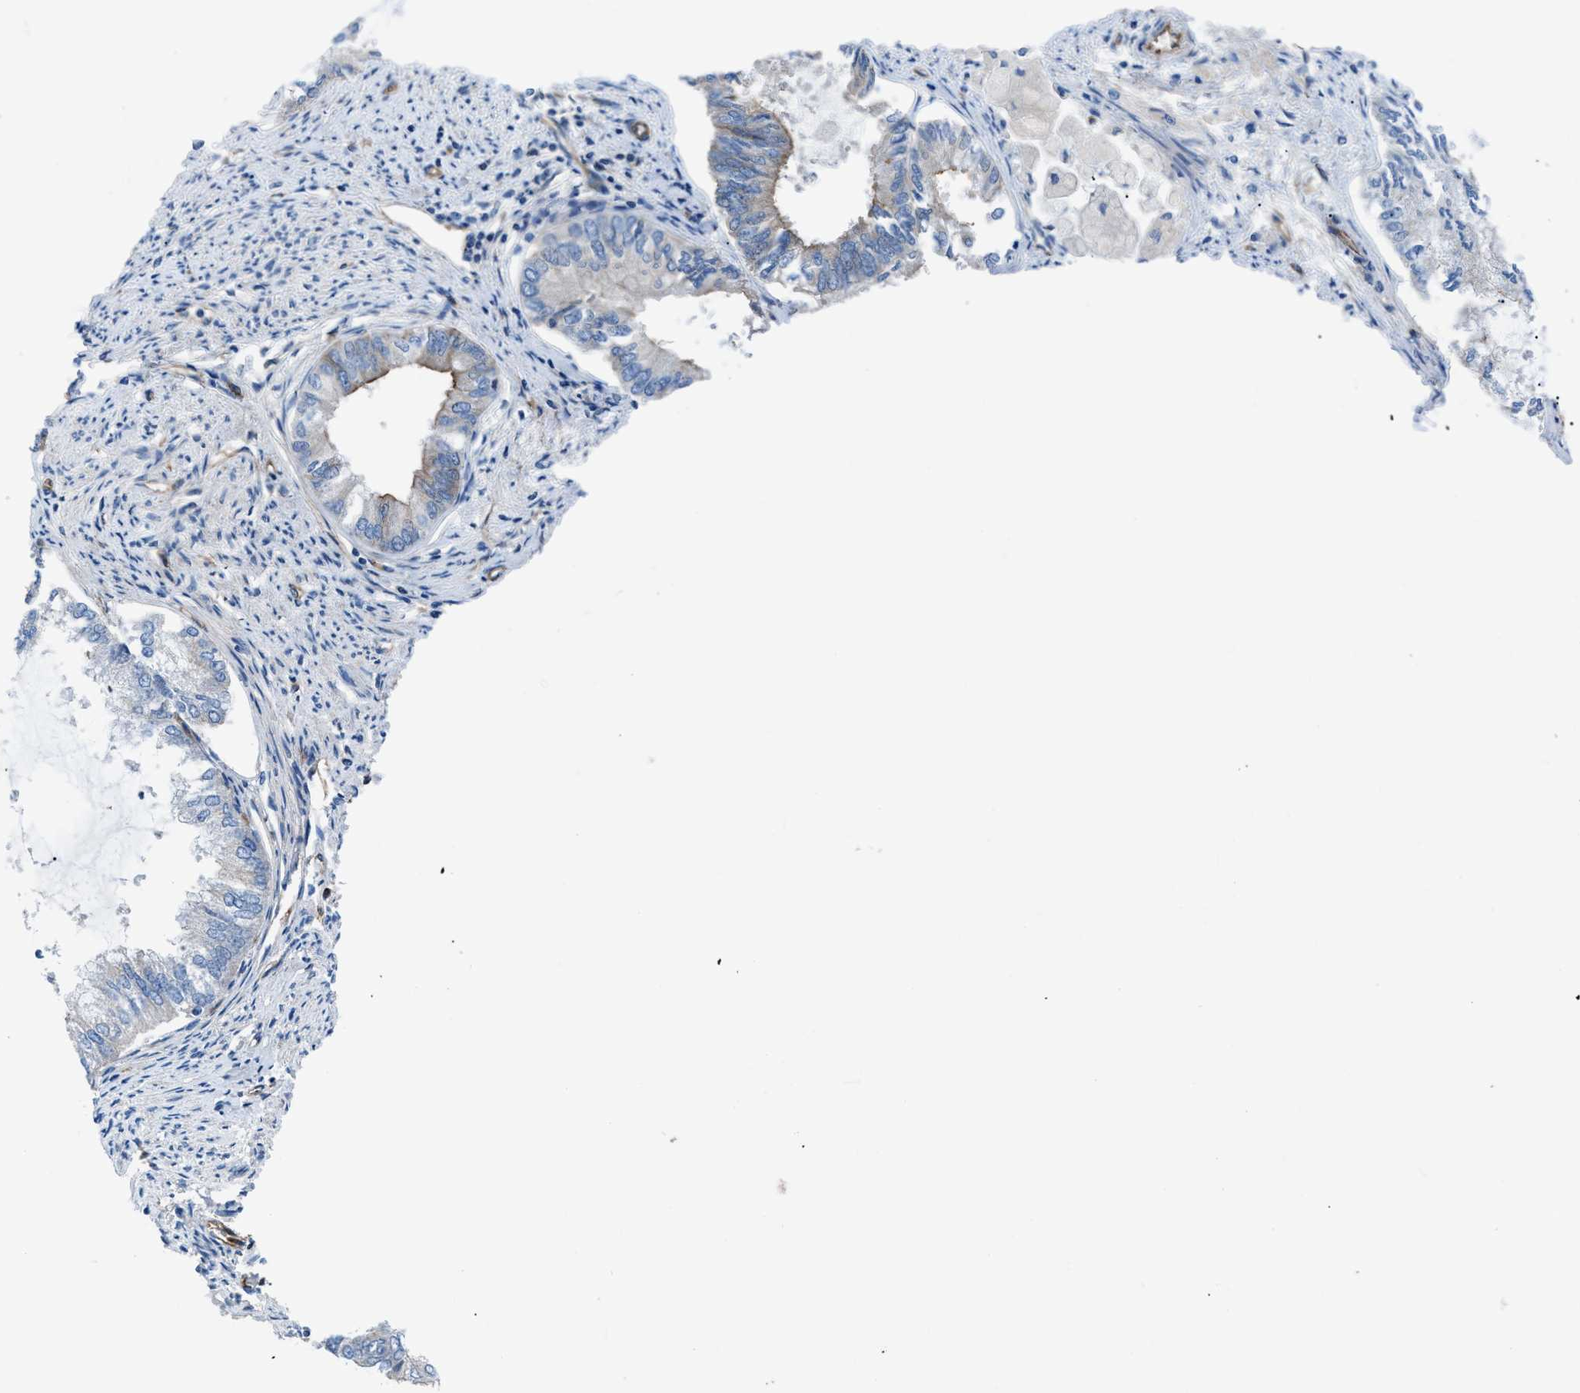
{"staining": {"intensity": "weak", "quantity": "<25%", "location": "cytoplasmic/membranous"}, "tissue": "endometrial cancer", "cell_type": "Tumor cells", "image_type": "cancer", "snomed": [{"axis": "morphology", "description": "Adenocarcinoma, NOS"}, {"axis": "topography", "description": "Endometrium"}], "caption": "DAB (3,3'-diaminobenzidine) immunohistochemical staining of human endometrial adenocarcinoma shows no significant staining in tumor cells. (Stains: DAB (3,3'-diaminobenzidine) IHC with hematoxylin counter stain, Microscopy: brightfield microscopy at high magnification).", "gene": "TRIP4", "patient": {"sex": "female", "age": 86}}